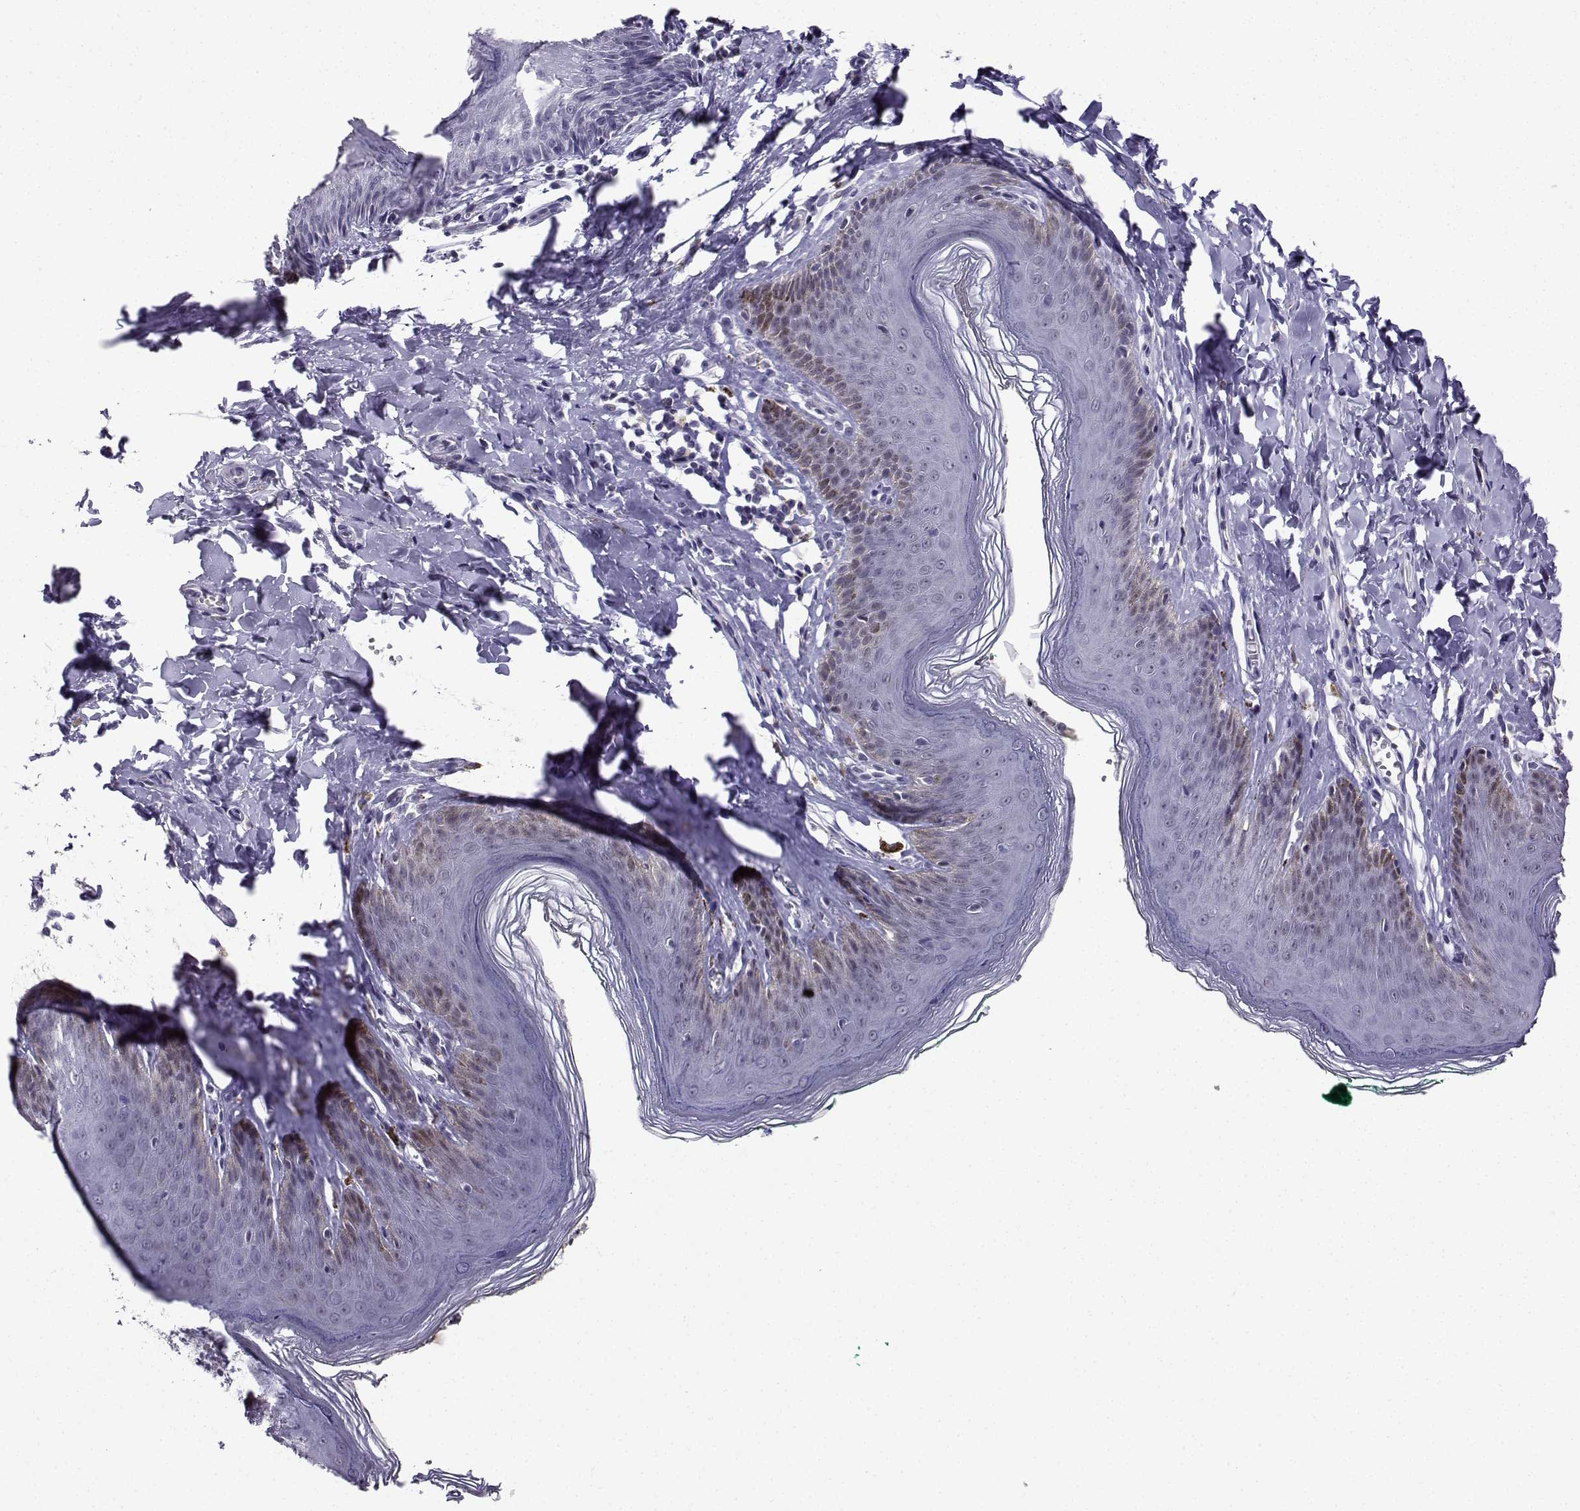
{"staining": {"intensity": "negative", "quantity": "none", "location": "none"}, "tissue": "skin", "cell_type": "Epidermal cells", "image_type": "normal", "snomed": [{"axis": "morphology", "description": "Normal tissue, NOS"}, {"axis": "topography", "description": "Vulva"}, {"axis": "topography", "description": "Peripheral nerve tissue"}], "caption": "A high-resolution histopathology image shows immunohistochemistry (IHC) staining of normal skin, which reveals no significant staining in epidermal cells.", "gene": "LRFN2", "patient": {"sex": "female", "age": 66}}